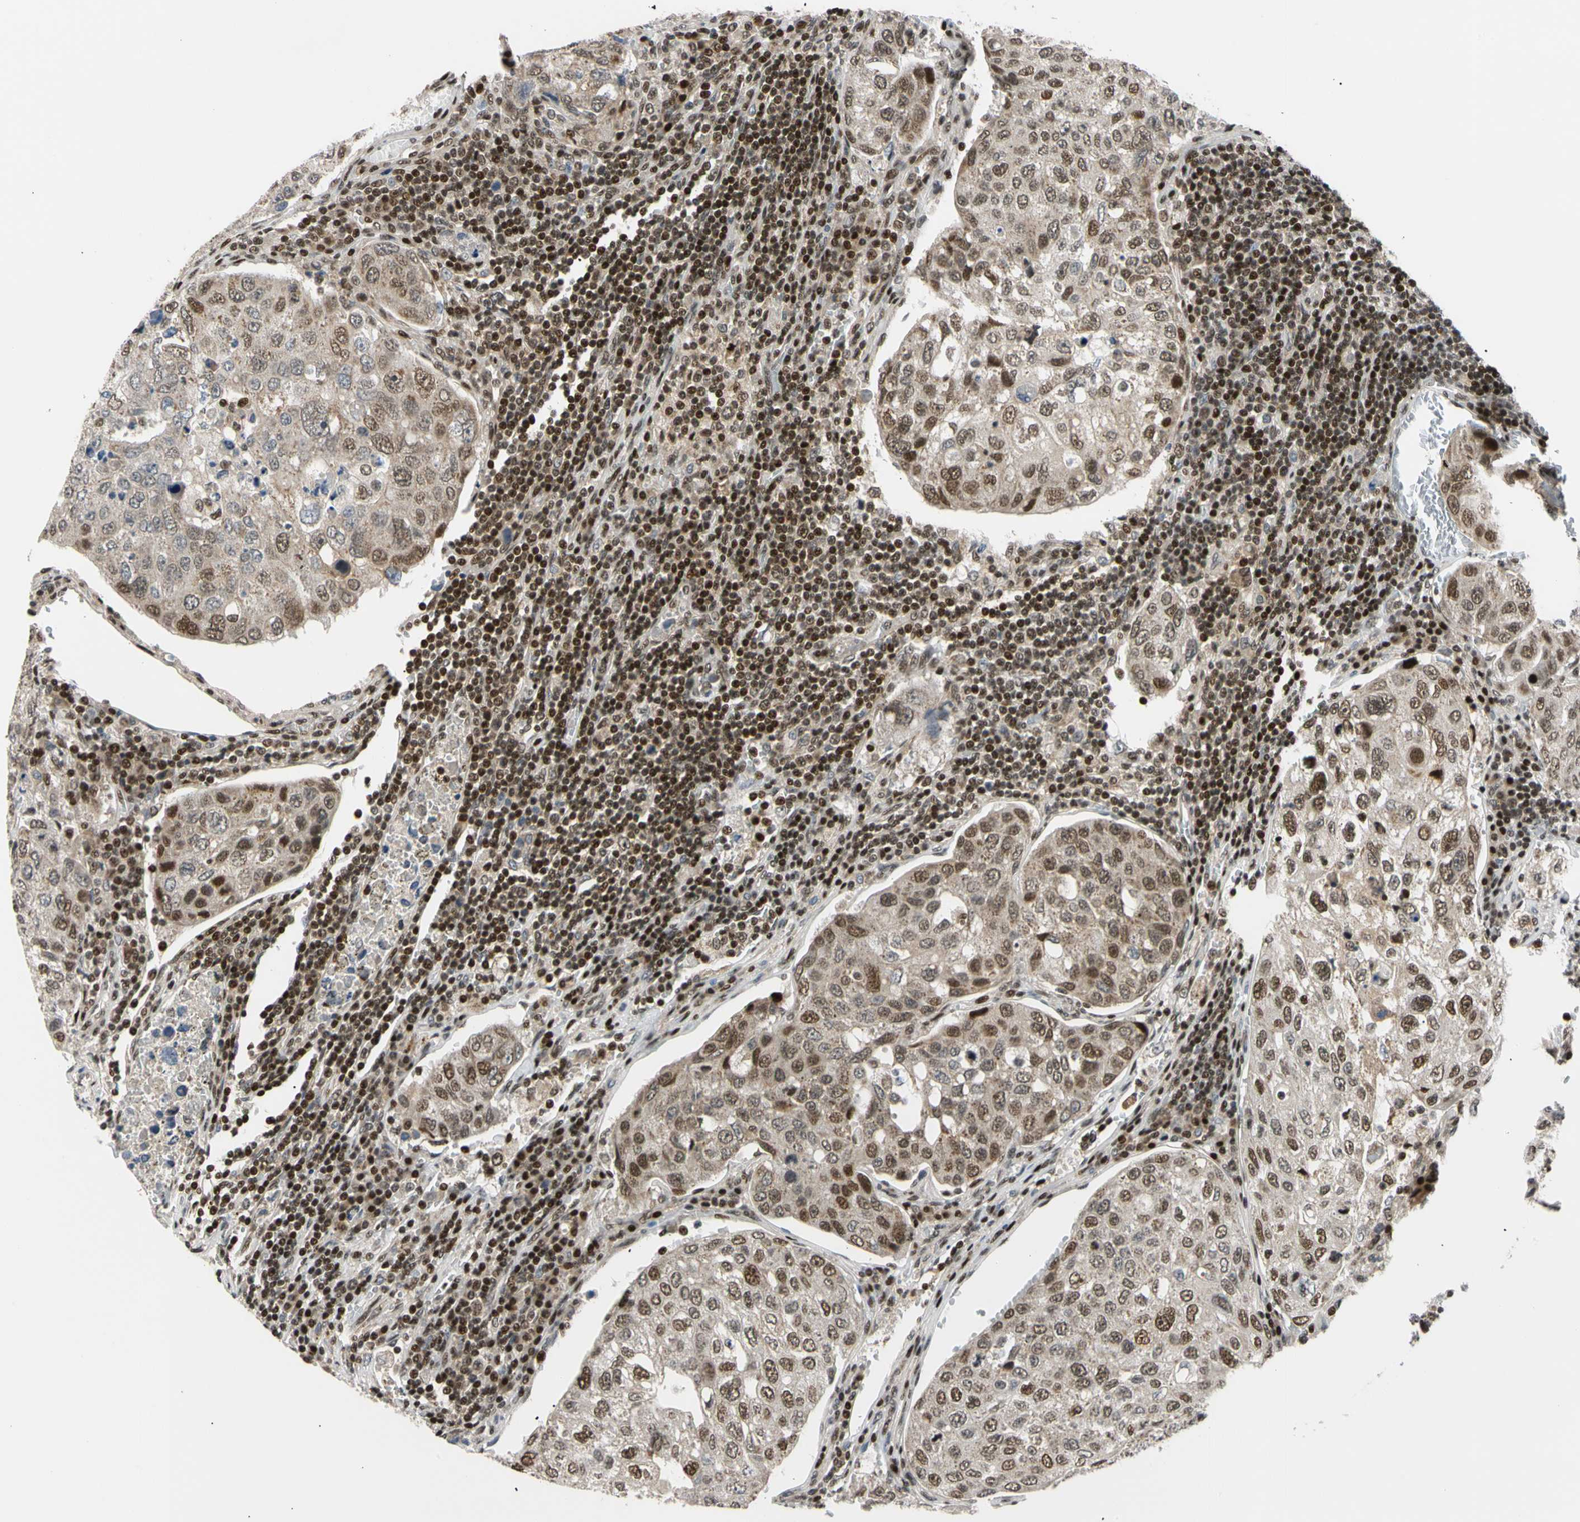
{"staining": {"intensity": "moderate", "quantity": "25%-75%", "location": "nuclear"}, "tissue": "urothelial cancer", "cell_type": "Tumor cells", "image_type": "cancer", "snomed": [{"axis": "morphology", "description": "Urothelial carcinoma, High grade"}, {"axis": "topography", "description": "Lymph node"}, {"axis": "topography", "description": "Urinary bladder"}], "caption": "This is a photomicrograph of immunohistochemistry (IHC) staining of high-grade urothelial carcinoma, which shows moderate expression in the nuclear of tumor cells.", "gene": "E2F1", "patient": {"sex": "male", "age": 51}}